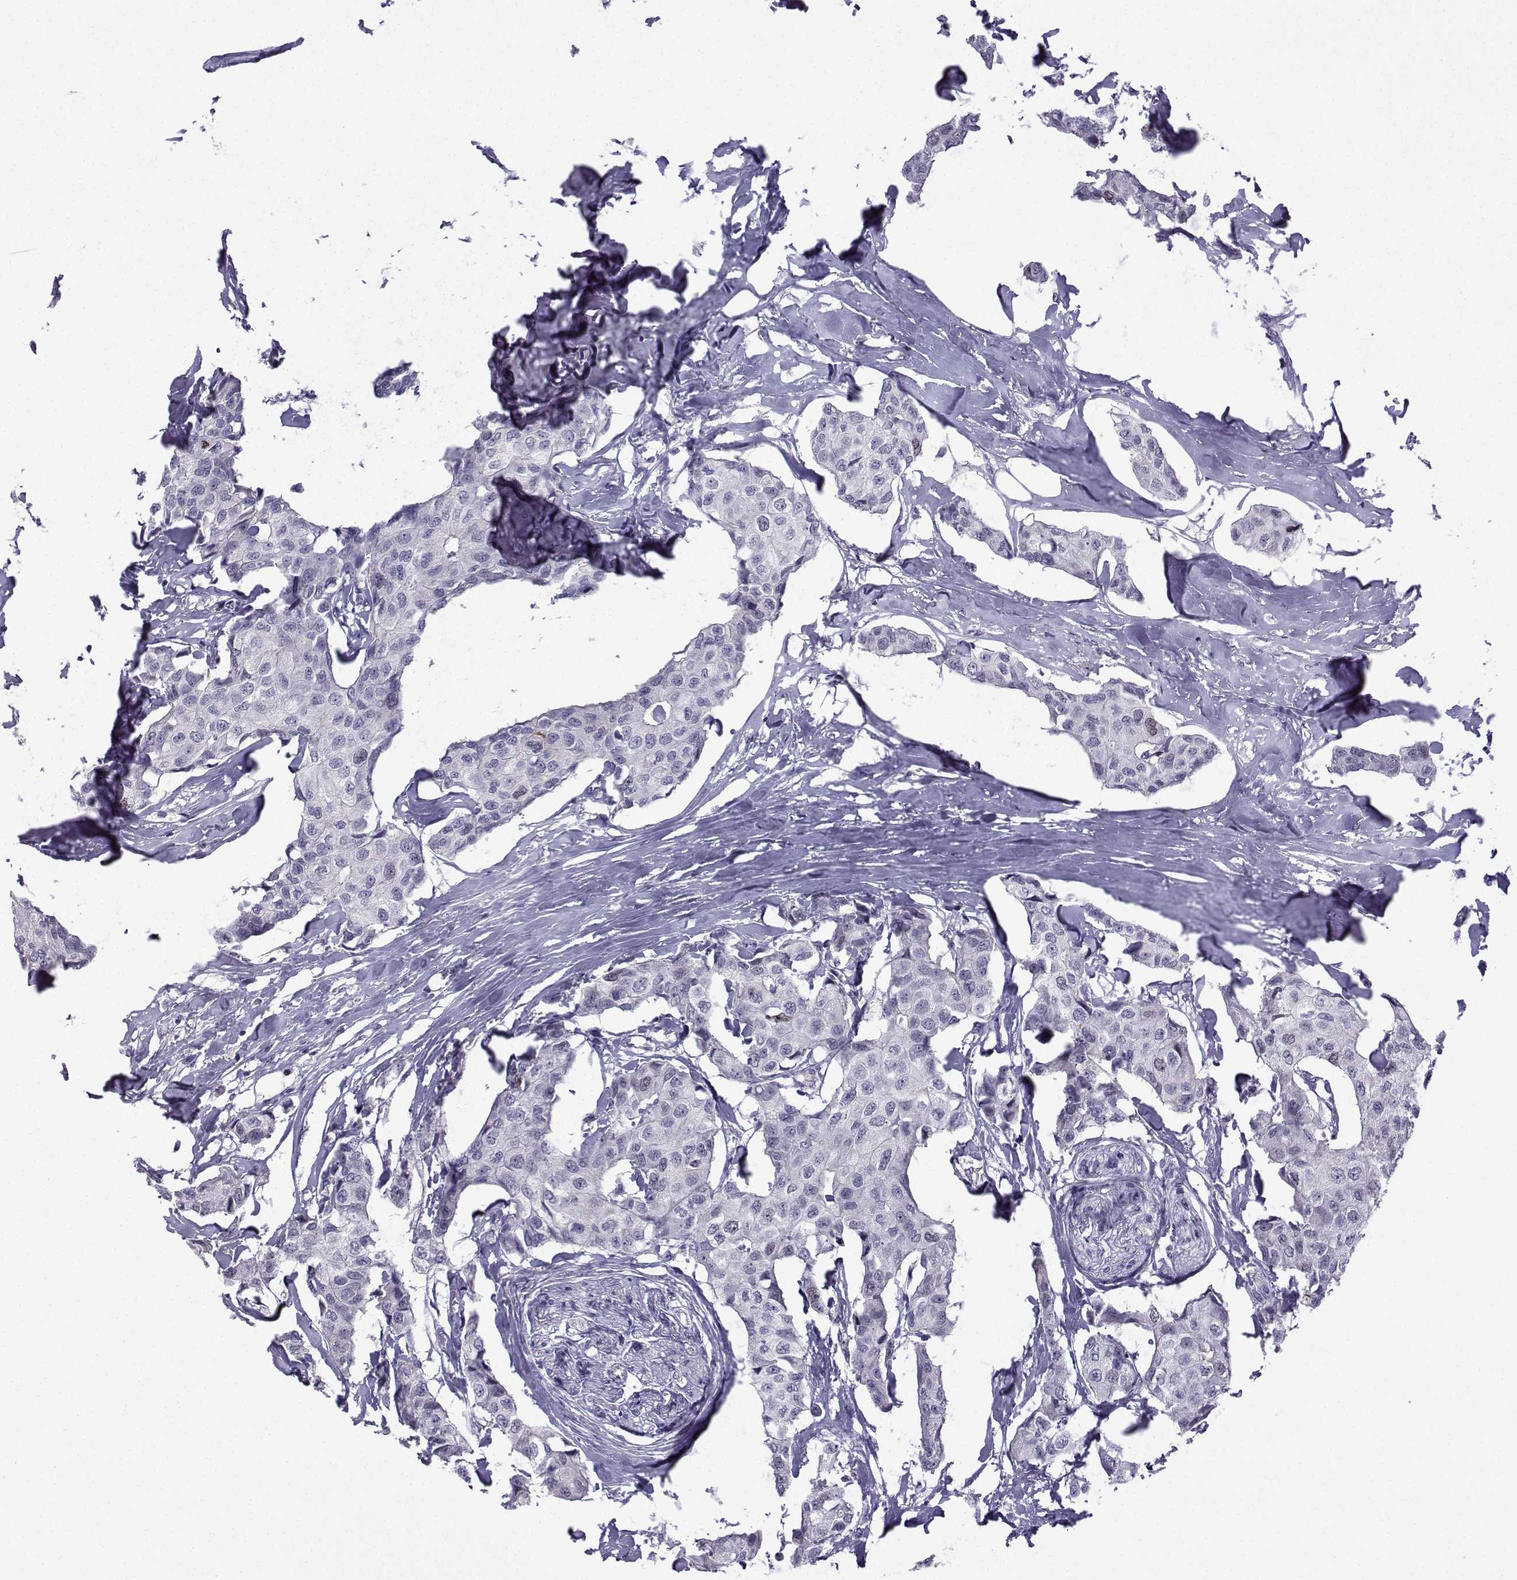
{"staining": {"intensity": "negative", "quantity": "none", "location": "none"}, "tissue": "breast cancer", "cell_type": "Tumor cells", "image_type": "cancer", "snomed": [{"axis": "morphology", "description": "Duct carcinoma"}, {"axis": "topography", "description": "Breast"}], "caption": "High magnification brightfield microscopy of breast cancer stained with DAB (brown) and counterstained with hematoxylin (blue): tumor cells show no significant positivity. Nuclei are stained in blue.", "gene": "INCENP", "patient": {"sex": "female", "age": 80}}